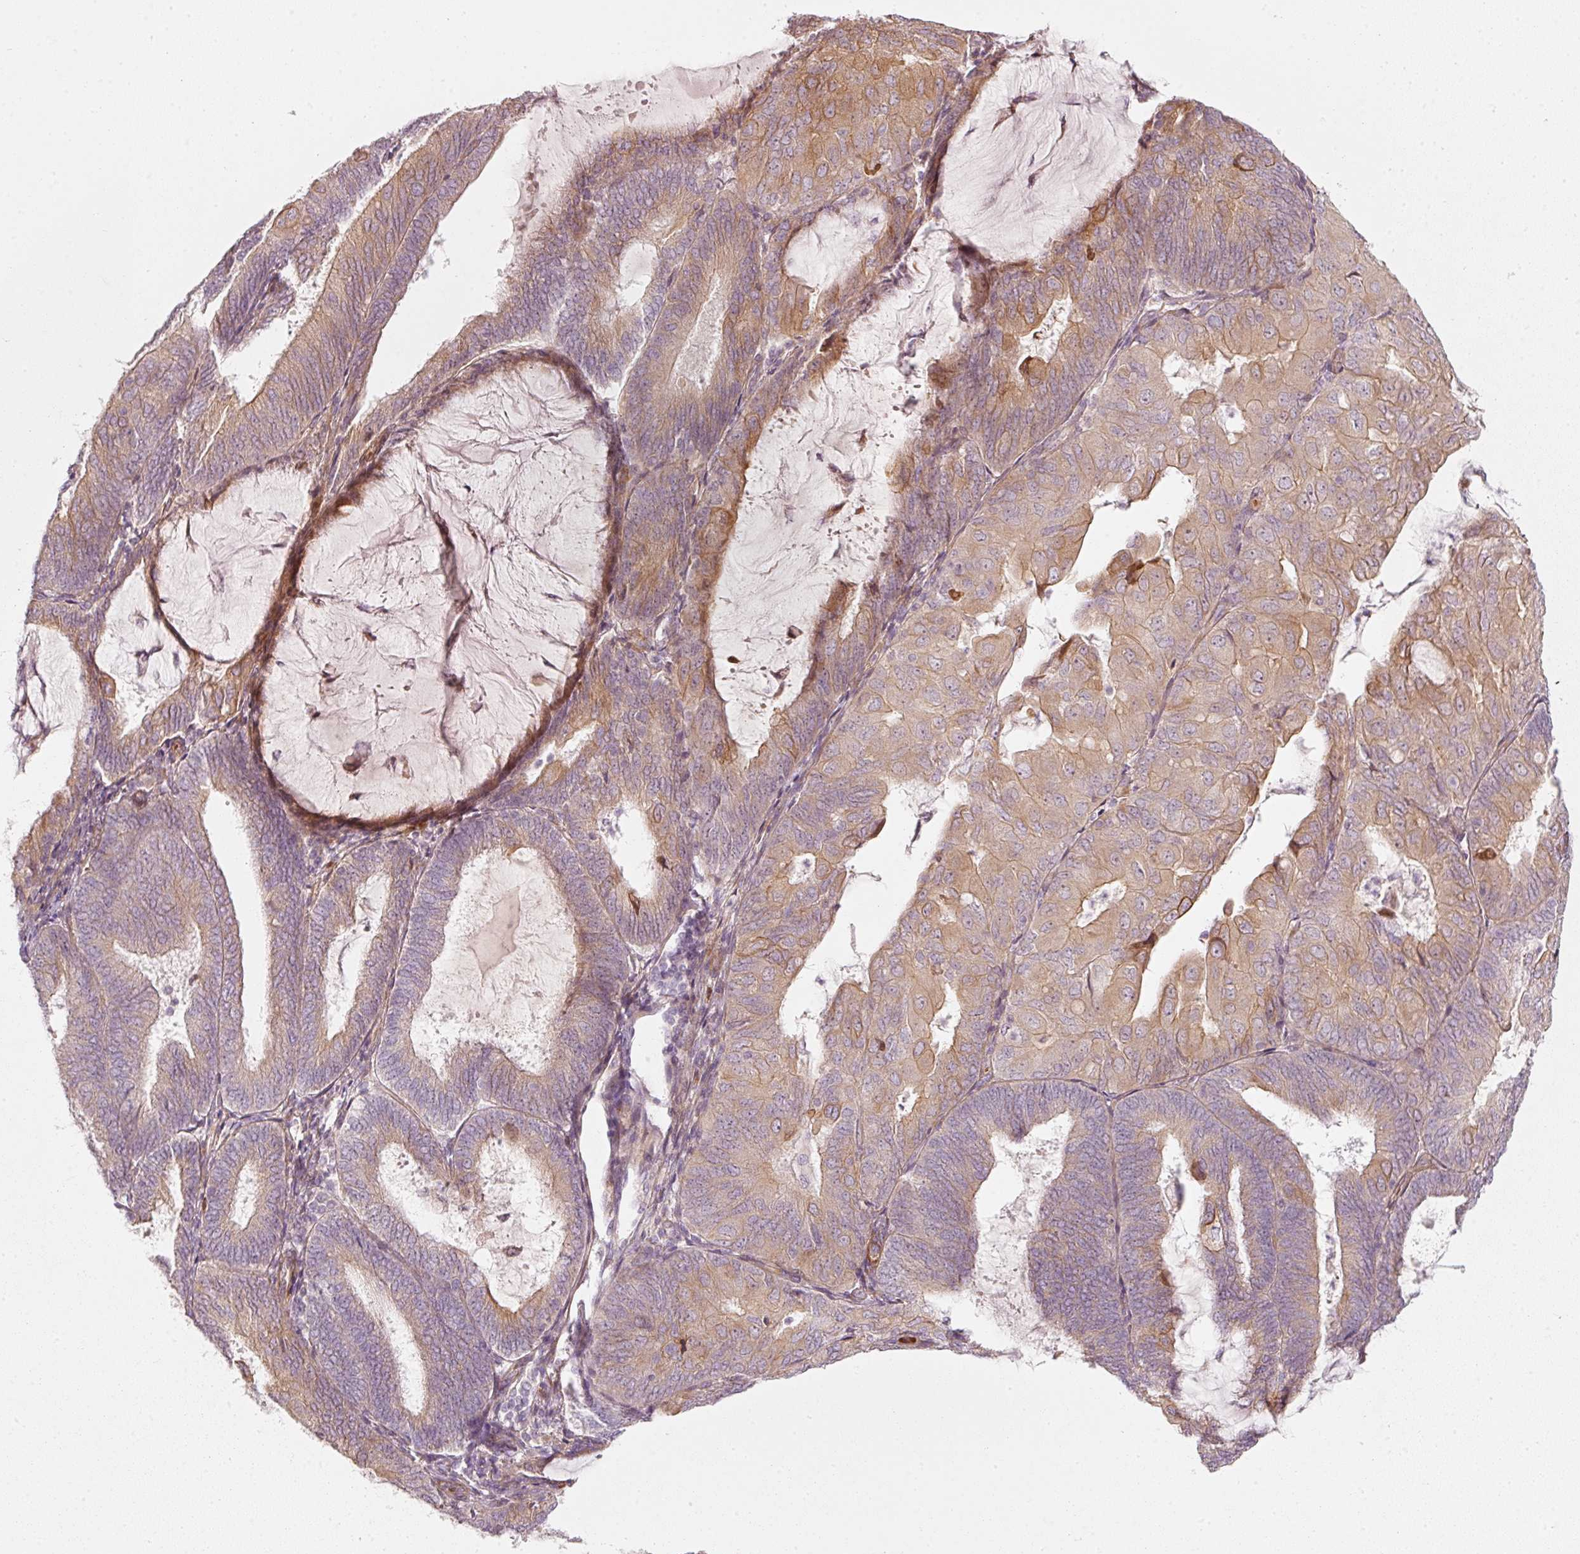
{"staining": {"intensity": "weak", "quantity": "25%-75%", "location": "cytoplasmic/membranous"}, "tissue": "endometrial cancer", "cell_type": "Tumor cells", "image_type": "cancer", "snomed": [{"axis": "morphology", "description": "Adenocarcinoma, NOS"}, {"axis": "topography", "description": "Endometrium"}], "caption": "Tumor cells exhibit low levels of weak cytoplasmic/membranous staining in approximately 25%-75% of cells in human adenocarcinoma (endometrial).", "gene": "KCNQ1", "patient": {"sex": "female", "age": 81}}